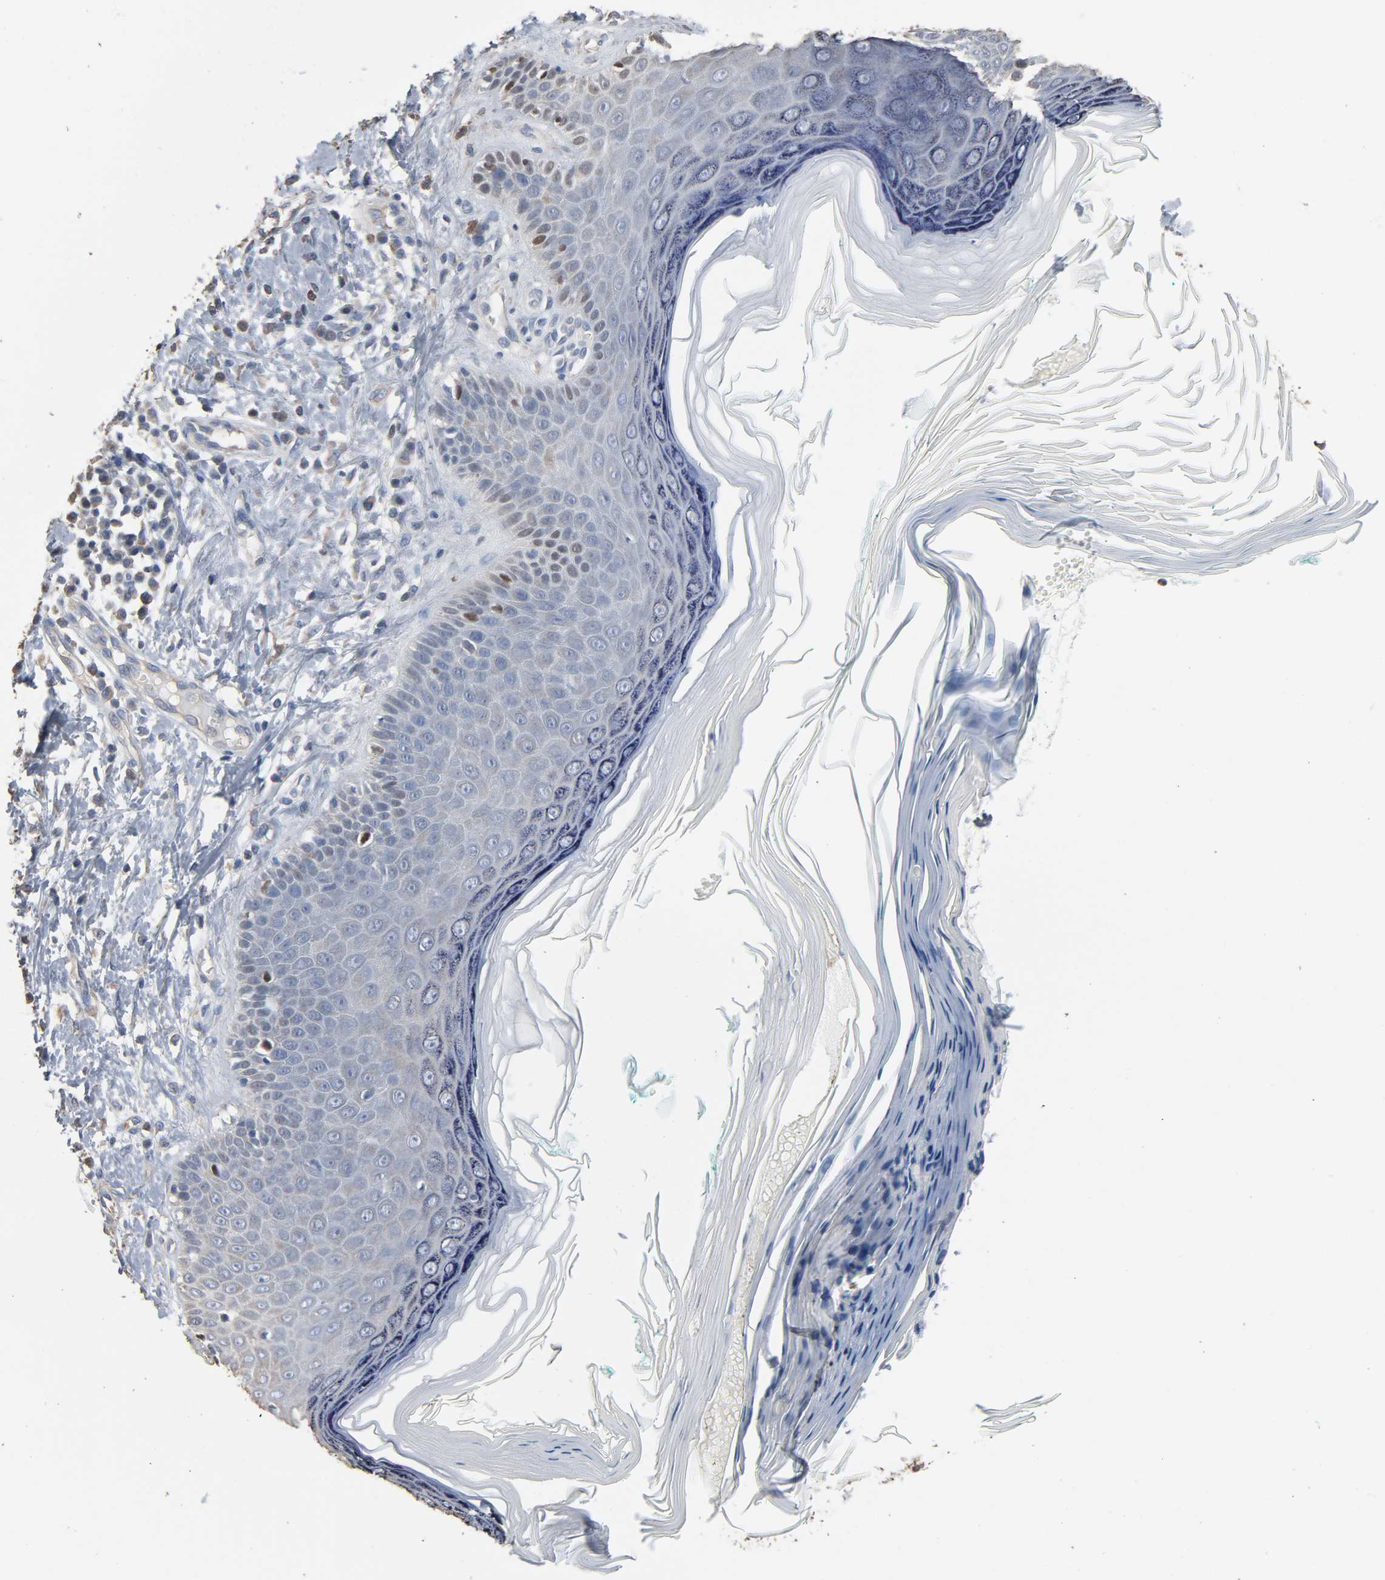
{"staining": {"intensity": "weak", "quantity": "<25%", "location": "nuclear"}, "tissue": "skin cancer", "cell_type": "Tumor cells", "image_type": "cancer", "snomed": [{"axis": "morphology", "description": "Normal tissue, NOS"}, {"axis": "morphology", "description": "Basal cell carcinoma"}, {"axis": "topography", "description": "Skin"}], "caption": "A micrograph of skin cancer (basal cell carcinoma) stained for a protein displays no brown staining in tumor cells.", "gene": "SOX6", "patient": {"sex": "male", "age": 77}}